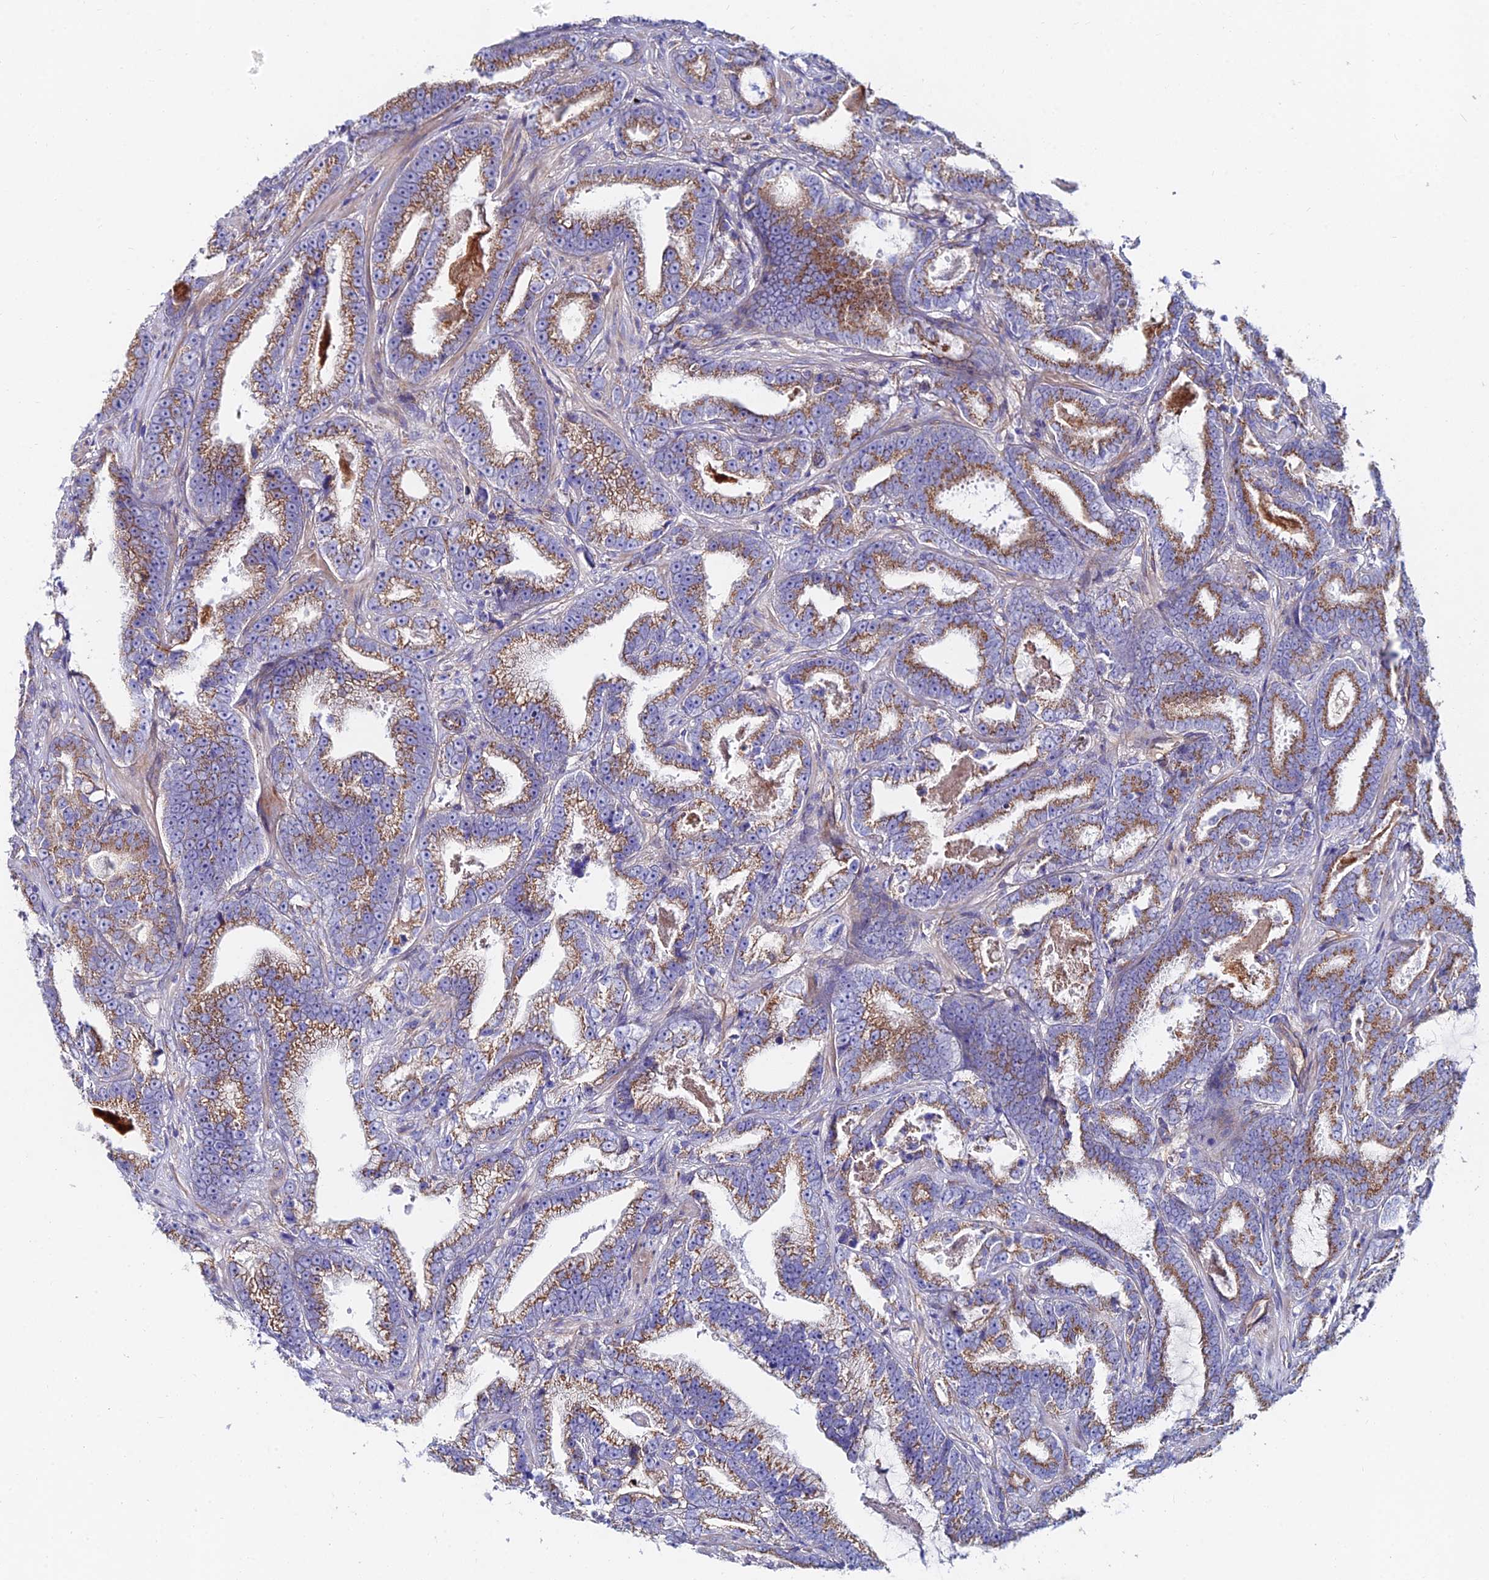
{"staining": {"intensity": "moderate", "quantity": ">75%", "location": "cytoplasmic/membranous"}, "tissue": "prostate cancer", "cell_type": "Tumor cells", "image_type": "cancer", "snomed": [{"axis": "morphology", "description": "Adenocarcinoma, High grade"}, {"axis": "topography", "description": "Prostate and seminal vesicle, NOS"}], "caption": "Moderate cytoplasmic/membranous protein staining is present in approximately >75% of tumor cells in prostate adenocarcinoma (high-grade).", "gene": "ADGRF3", "patient": {"sex": "male", "age": 67}}